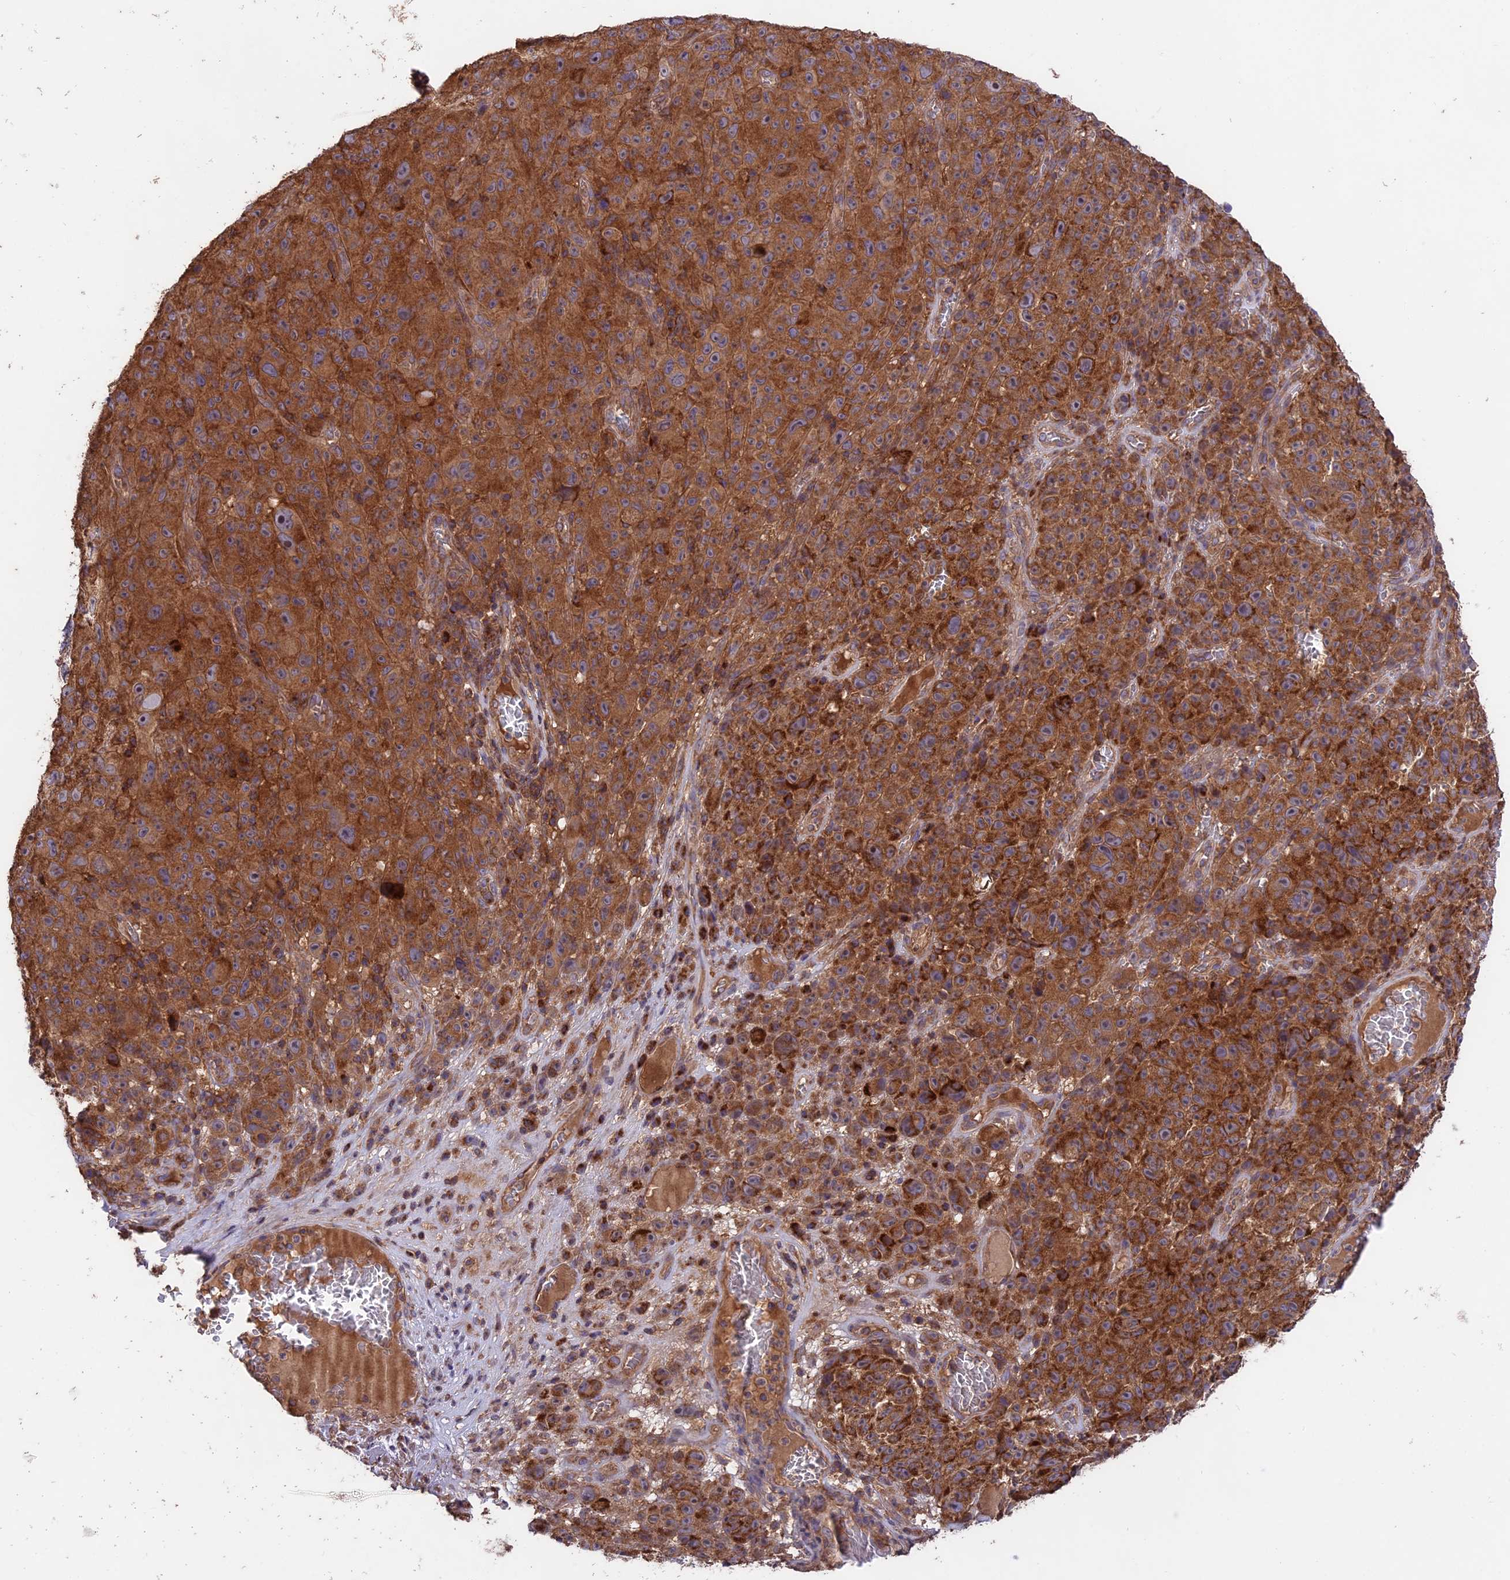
{"staining": {"intensity": "strong", "quantity": ">75%", "location": "cytoplasmic/membranous"}, "tissue": "melanoma", "cell_type": "Tumor cells", "image_type": "cancer", "snomed": [{"axis": "morphology", "description": "Malignant melanoma, NOS"}, {"axis": "topography", "description": "Skin"}], "caption": "Immunohistochemical staining of human melanoma shows high levels of strong cytoplasmic/membranous protein expression in approximately >75% of tumor cells. The protein is stained brown, and the nuclei are stained in blue (DAB IHC with brightfield microscopy, high magnification).", "gene": "NUDT8", "patient": {"sex": "female", "age": 82}}